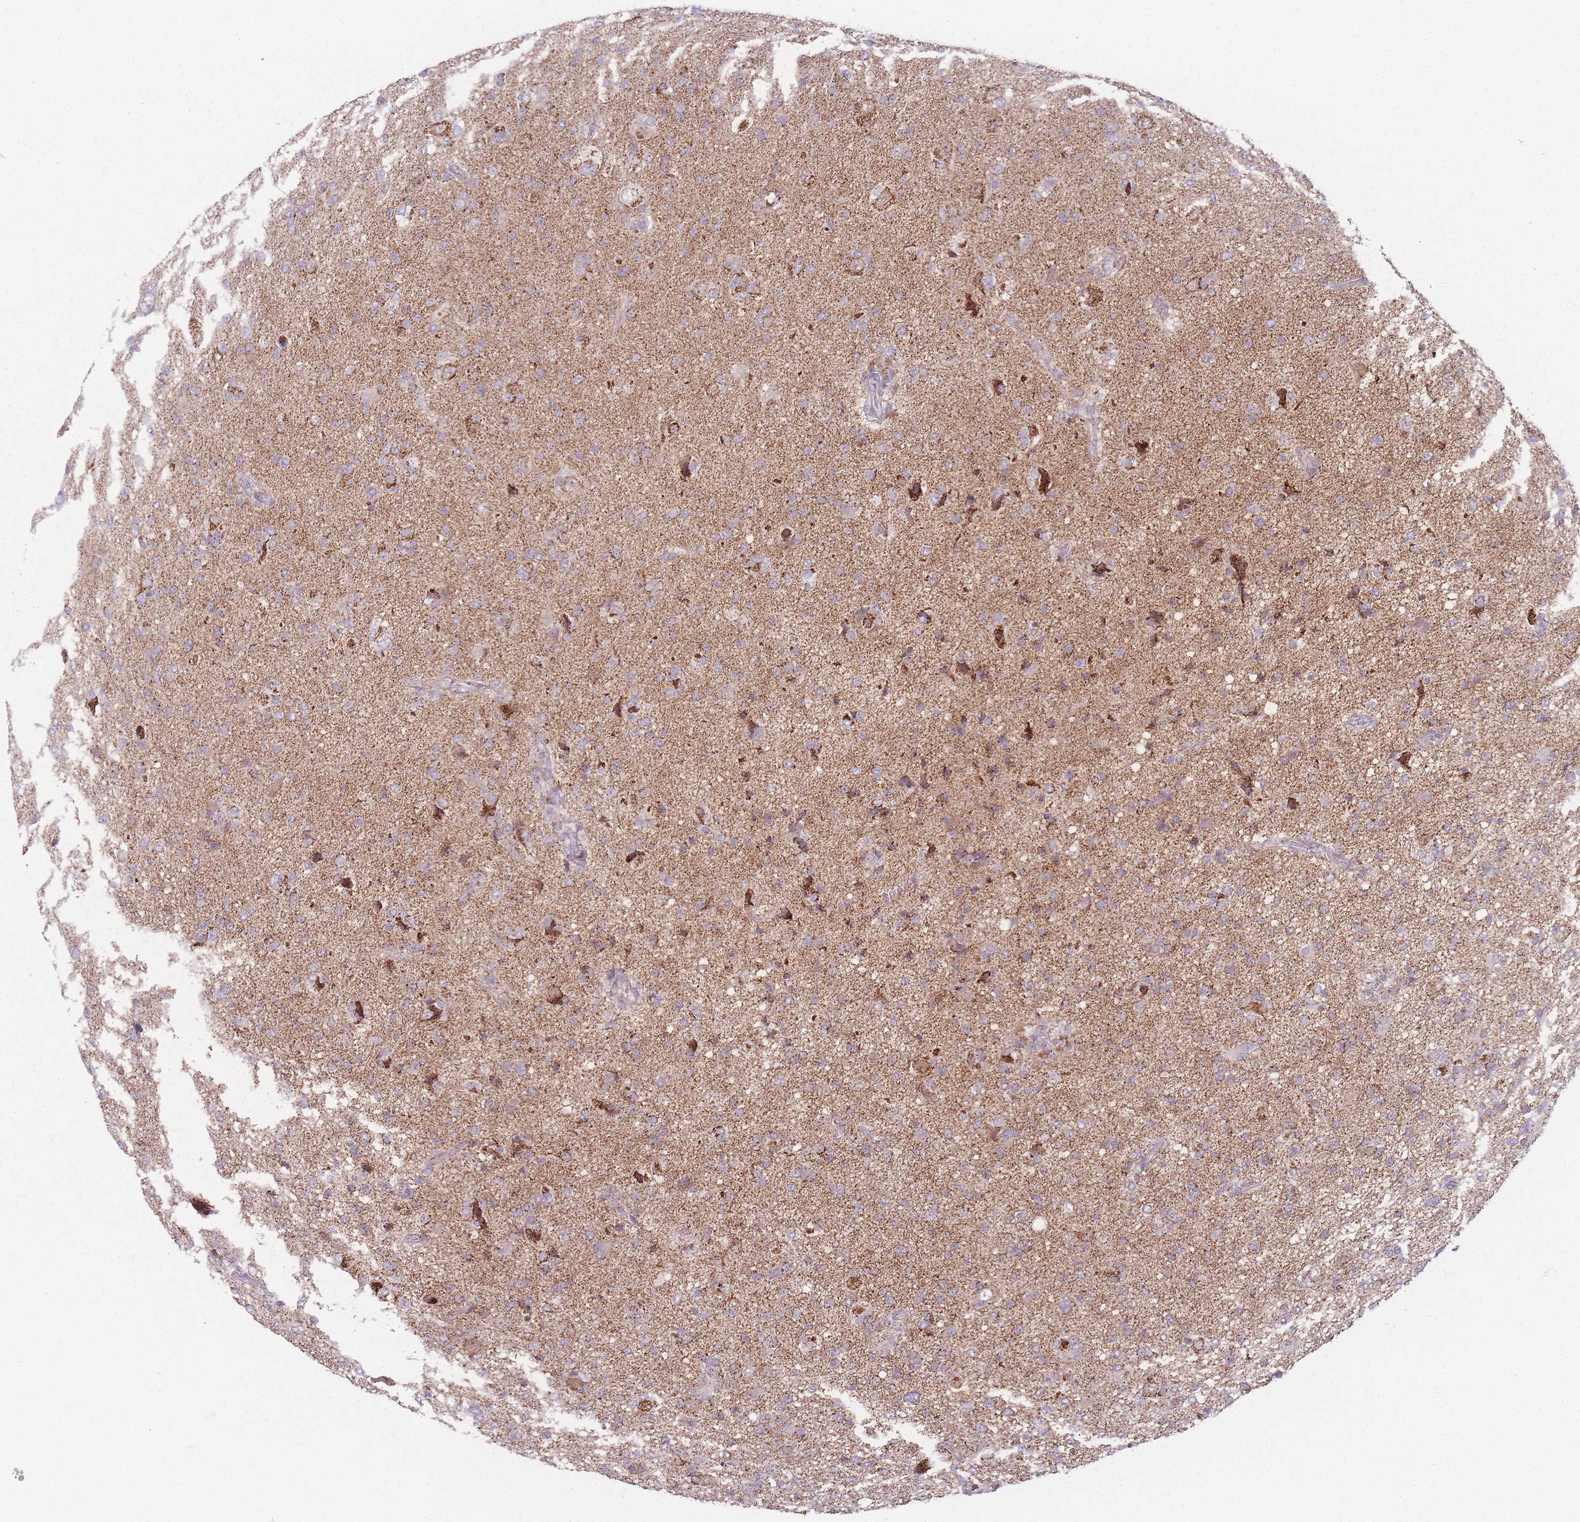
{"staining": {"intensity": "strong", "quantity": "<25%", "location": "cytoplasmic/membranous"}, "tissue": "glioma", "cell_type": "Tumor cells", "image_type": "cancer", "snomed": [{"axis": "morphology", "description": "Glioma, malignant, High grade"}, {"axis": "topography", "description": "Brain"}], "caption": "Tumor cells reveal medium levels of strong cytoplasmic/membranous staining in approximately <25% of cells in human malignant high-grade glioma.", "gene": "DCHS1", "patient": {"sex": "female", "age": 57}}